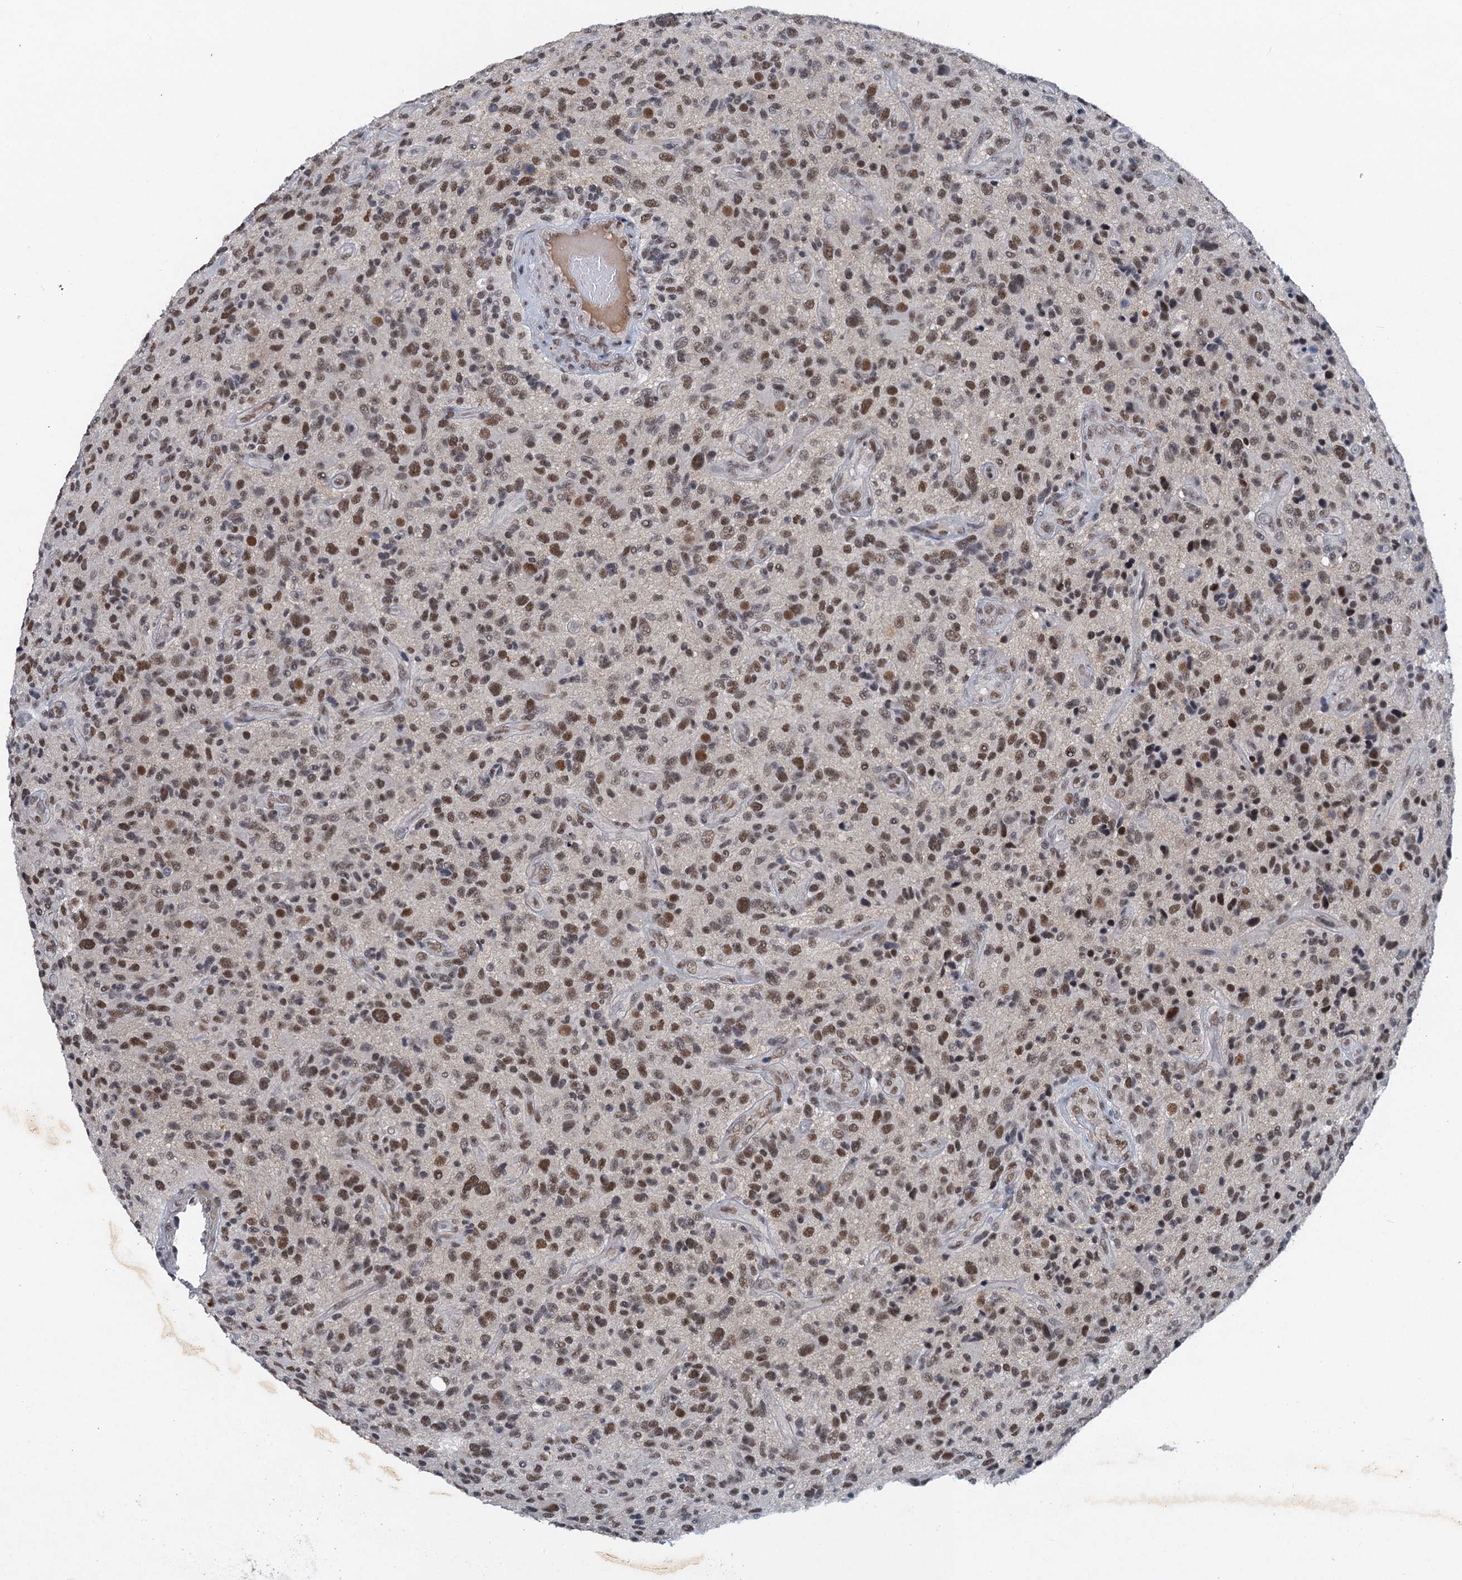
{"staining": {"intensity": "moderate", "quantity": "25%-75%", "location": "nuclear"}, "tissue": "glioma", "cell_type": "Tumor cells", "image_type": "cancer", "snomed": [{"axis": "morphology", "description": "Glioma, malignant, High grade"}, {"axis": "topography", "description": "Brain"}], "caption": "An image showing moderate nuclear staining in approximately 25%-75% of tumor cells in glioma, as visualized by brown immunohistochemical staining.", "gene": "CSTF3", "patient": {"sex": "male", "age": 47}}